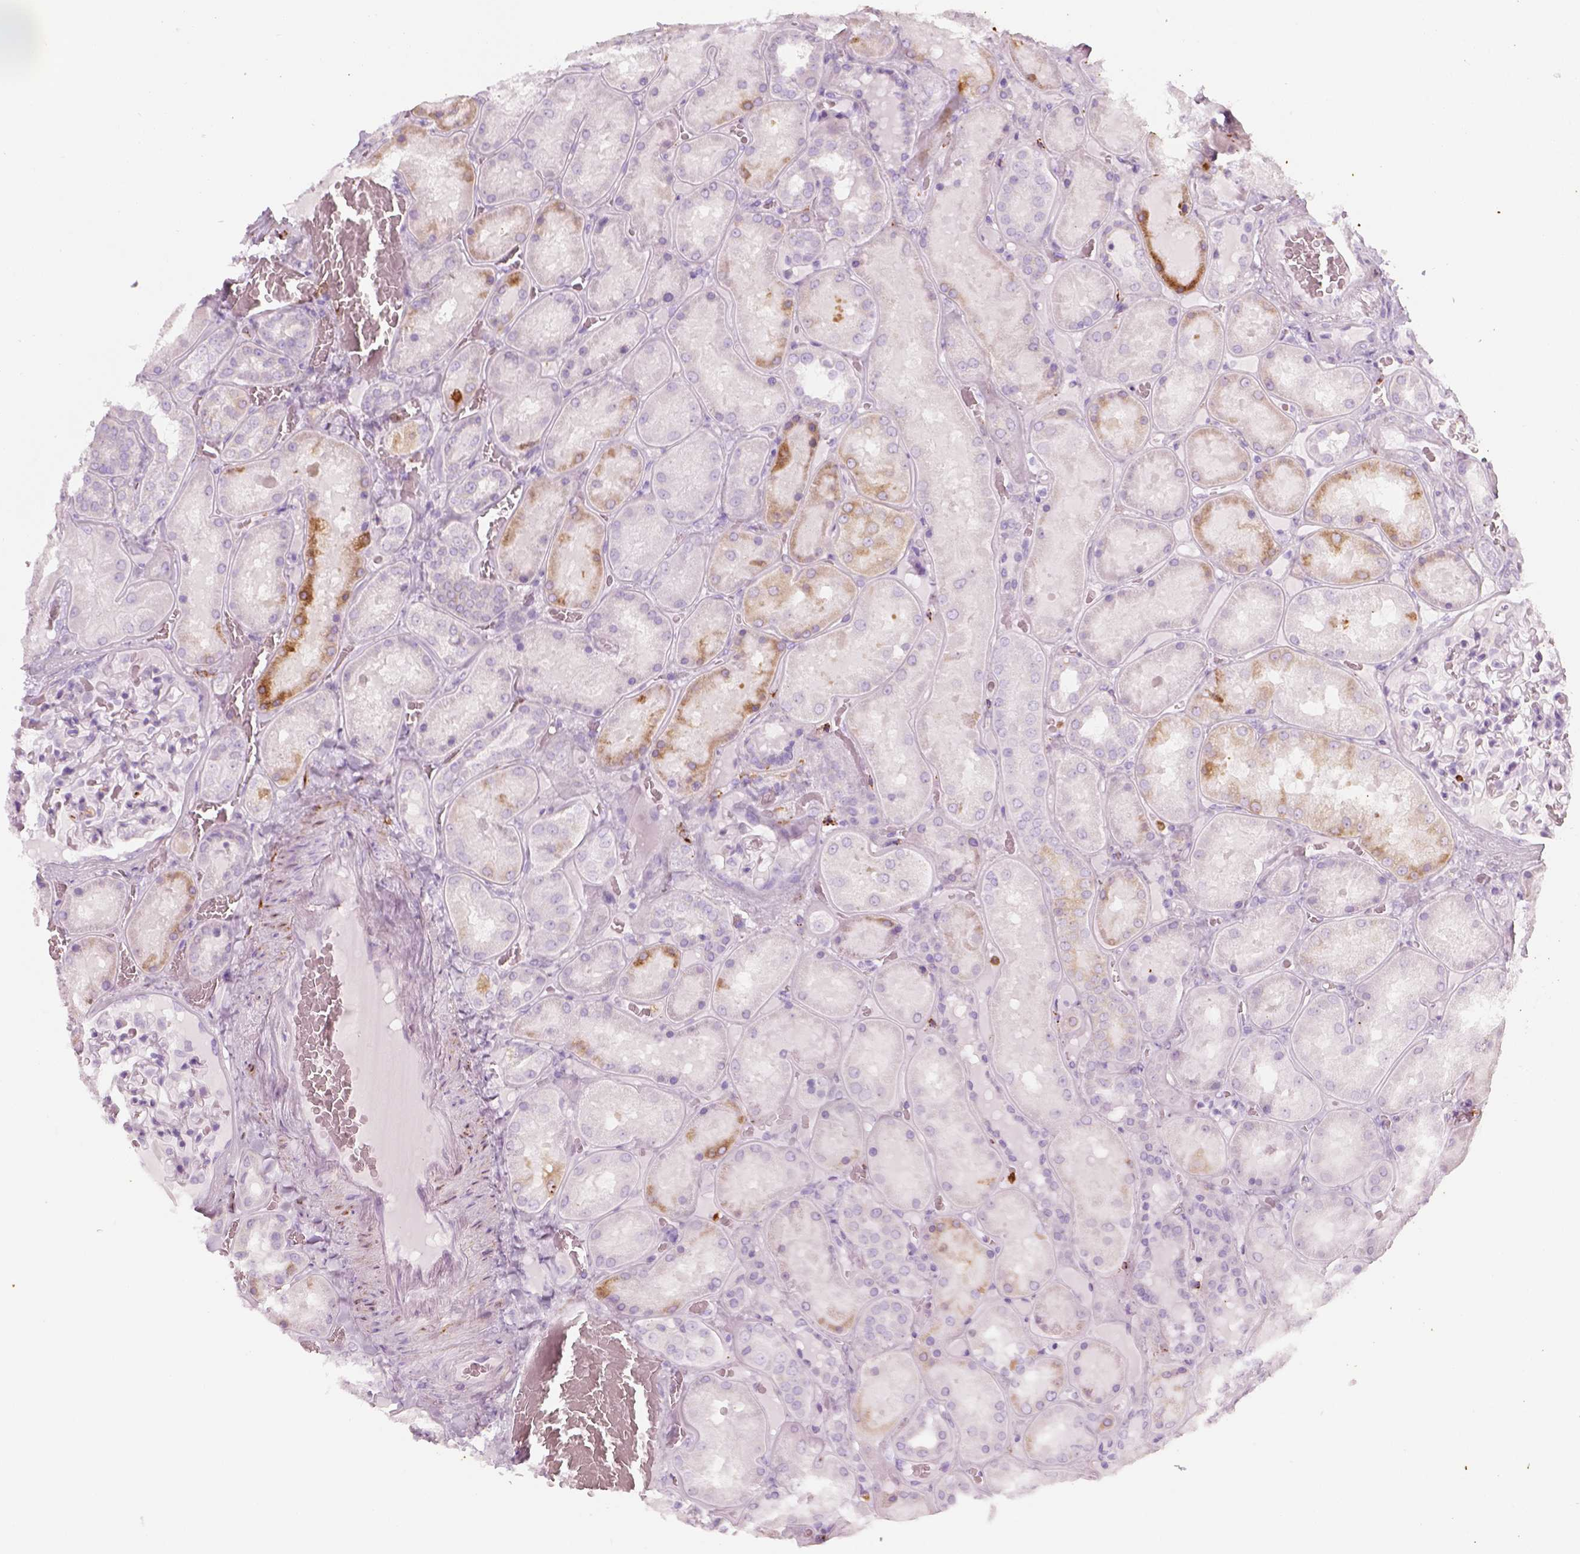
{"staining": {"intensity": "negative", "quantity": "none", "location": "none"}, "tissue": "kidney", "cell_type": "Cells in glomeruli", "image_type": "normal", "snomed": [{"axis": "morphology", "description": "Normal tissue, NOS"}, {"axis": "topography", "description": "Kidney"}], "caption": "DAB (3,3'-diaminobenzidine) immunohistochemical staining of benign kidney demonstrates no significant staining in cells in glomeruli.", "gene": "CES1", "patient": {"sex": "male", "age": 73}}